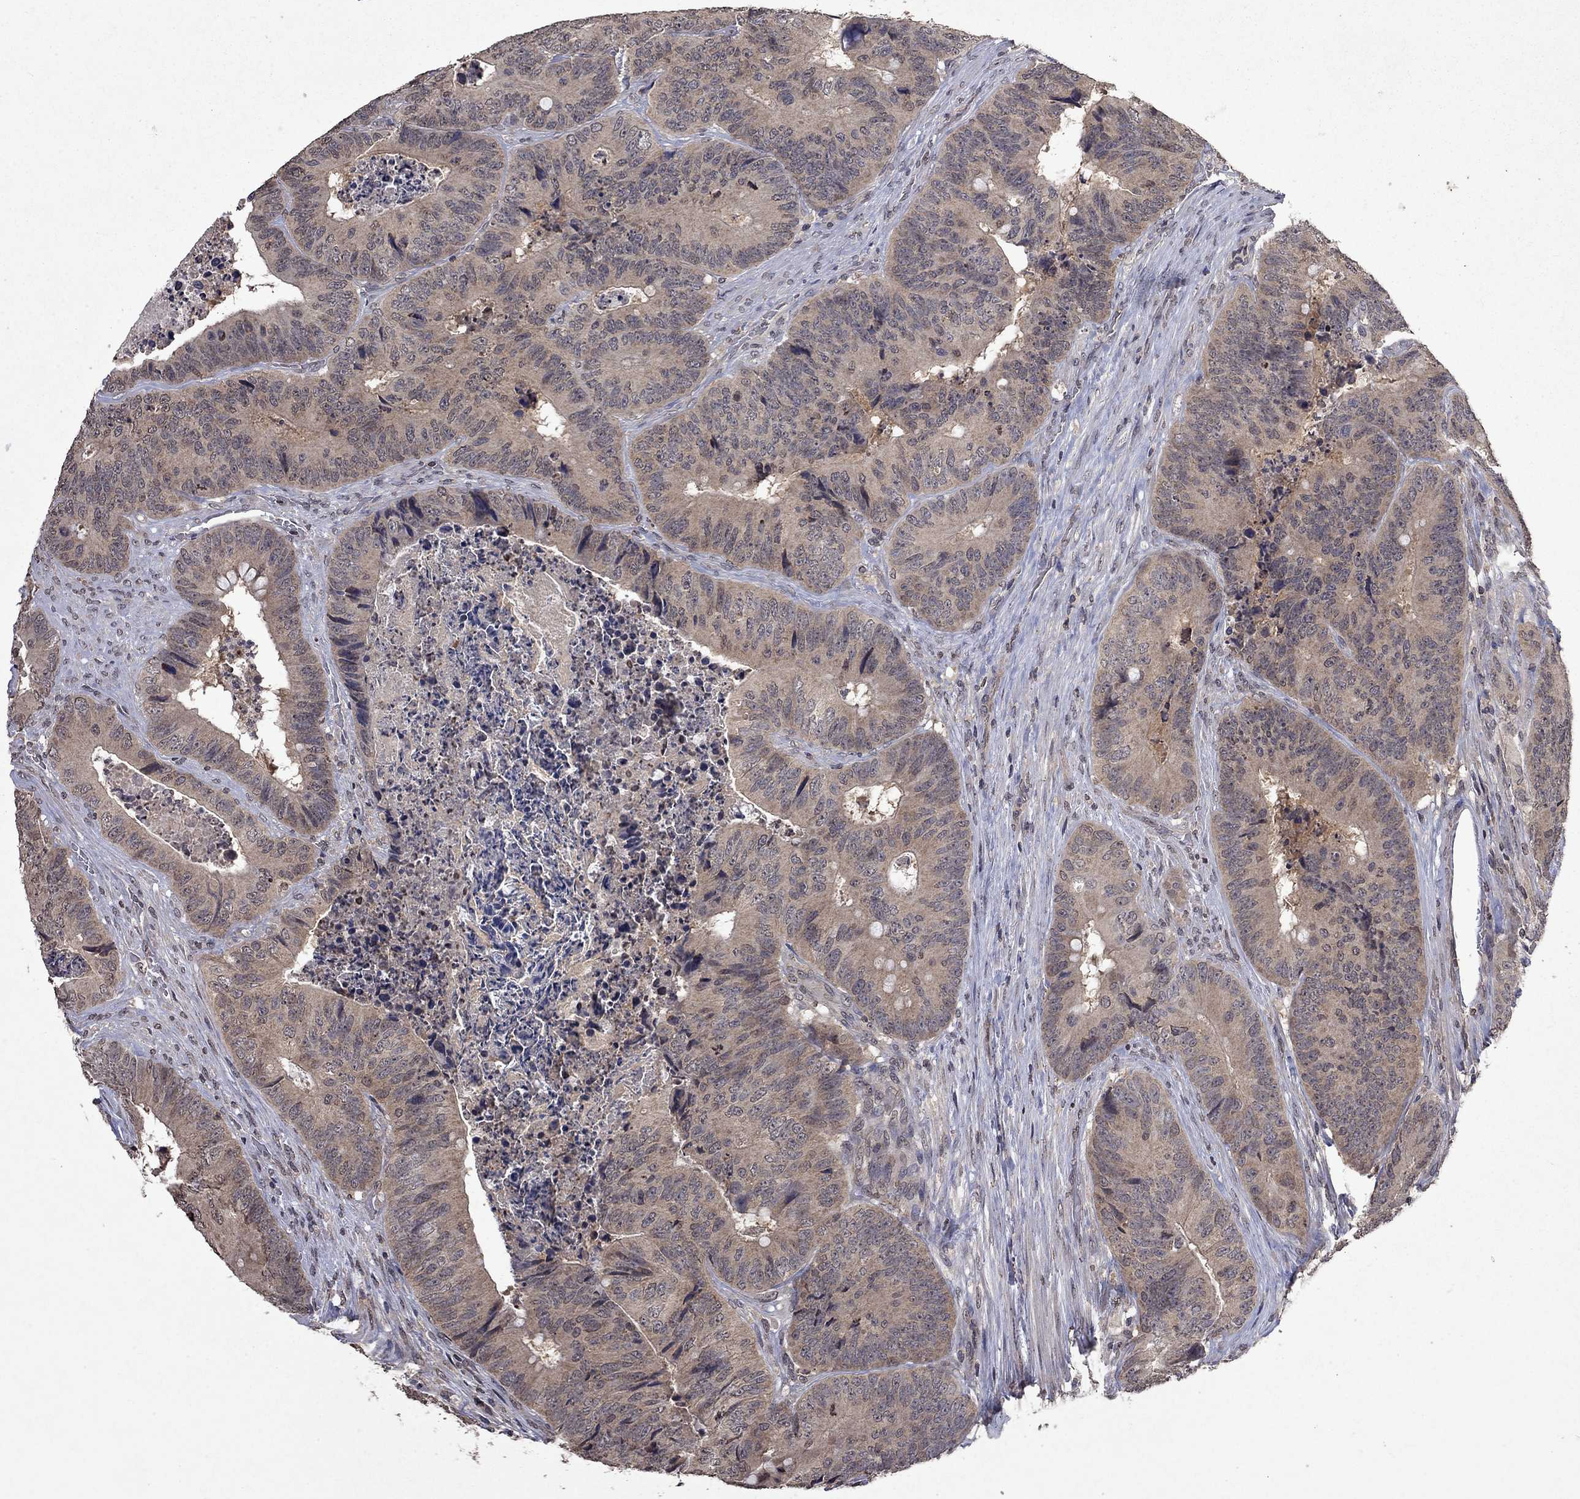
{"staining": {"intensity": "weak", "quantity": "25%-75%", "location": "cytoplasmic/membranous"}, "tissue": "colorectal cancer", "cell_type": "Tumor cells", "image_type": "cancer", "snomed": [{"axis": "morphology", "description": "Adenocarcinoma, NOS"}, {"axis": "topography", "description": "Colon"}], "caption": "Colorectal cancer tissue displays weak cytoplasmic/membranous positivity in approximately 25%-75% of tumor cells Immunohistochemistry (ihc) stains the protein in brown and the nuclei are stained blue.", "gene": "TTC38", "patient": {"sex": "male", "age": 84}}